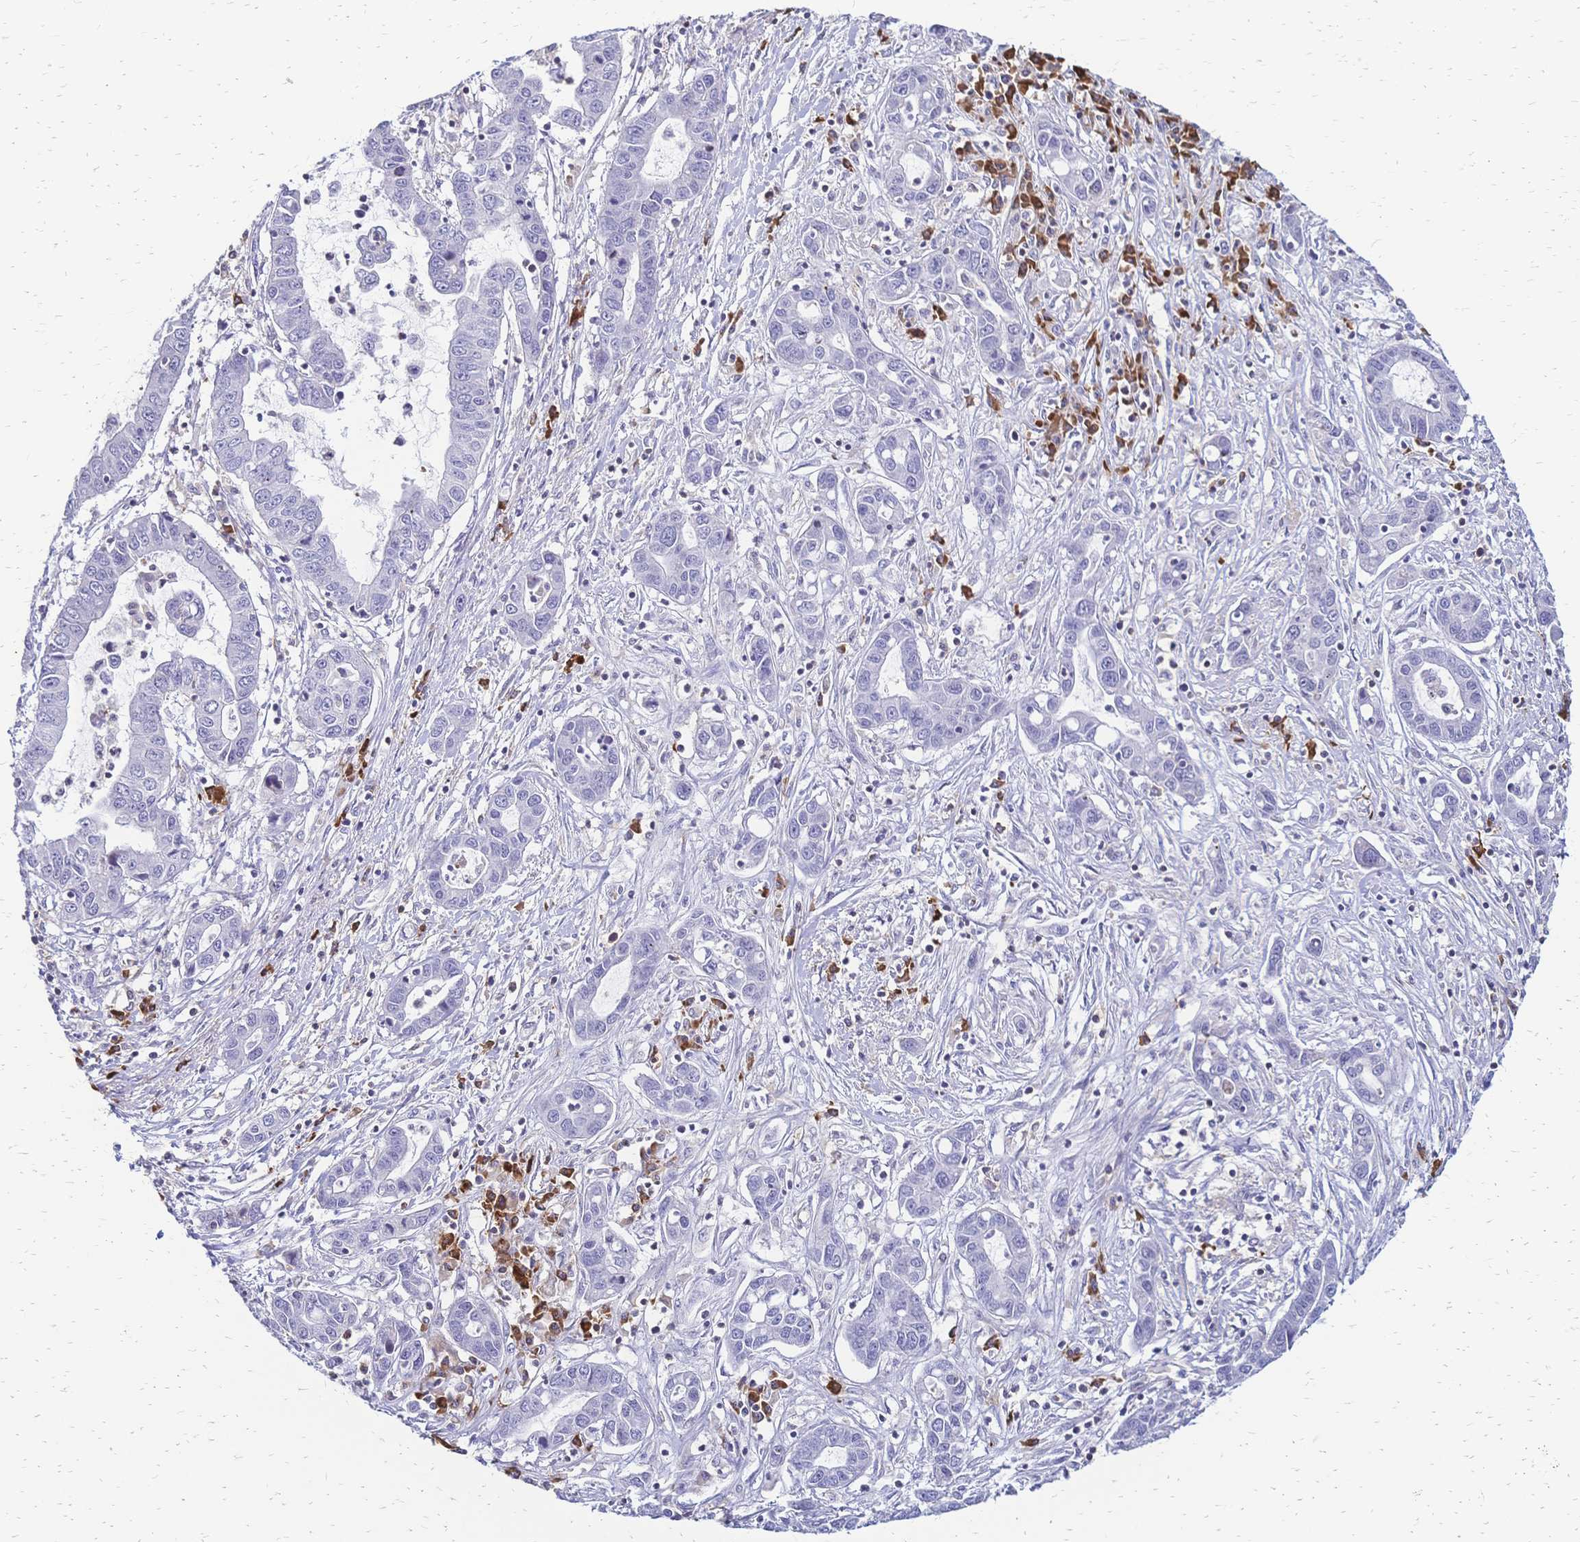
{"staining": {"intensity": "negative", "quantity": "none", "location": "none"}, "tissue": "liver cancer", "cell_type": "Tumor cells", "image_type": "cancer", "snomed": [{"axis": "morphology", "description": "Cholangiocarcinoma"}, {"axis": "topography", "description": "Liver"}], "caption": "Liver cholangiocarcinoma stained for a protein using IHC reveals no positivity tumor cells.", "gene": "IL2RA", "patient": {"sex": "male", "age": 58}}